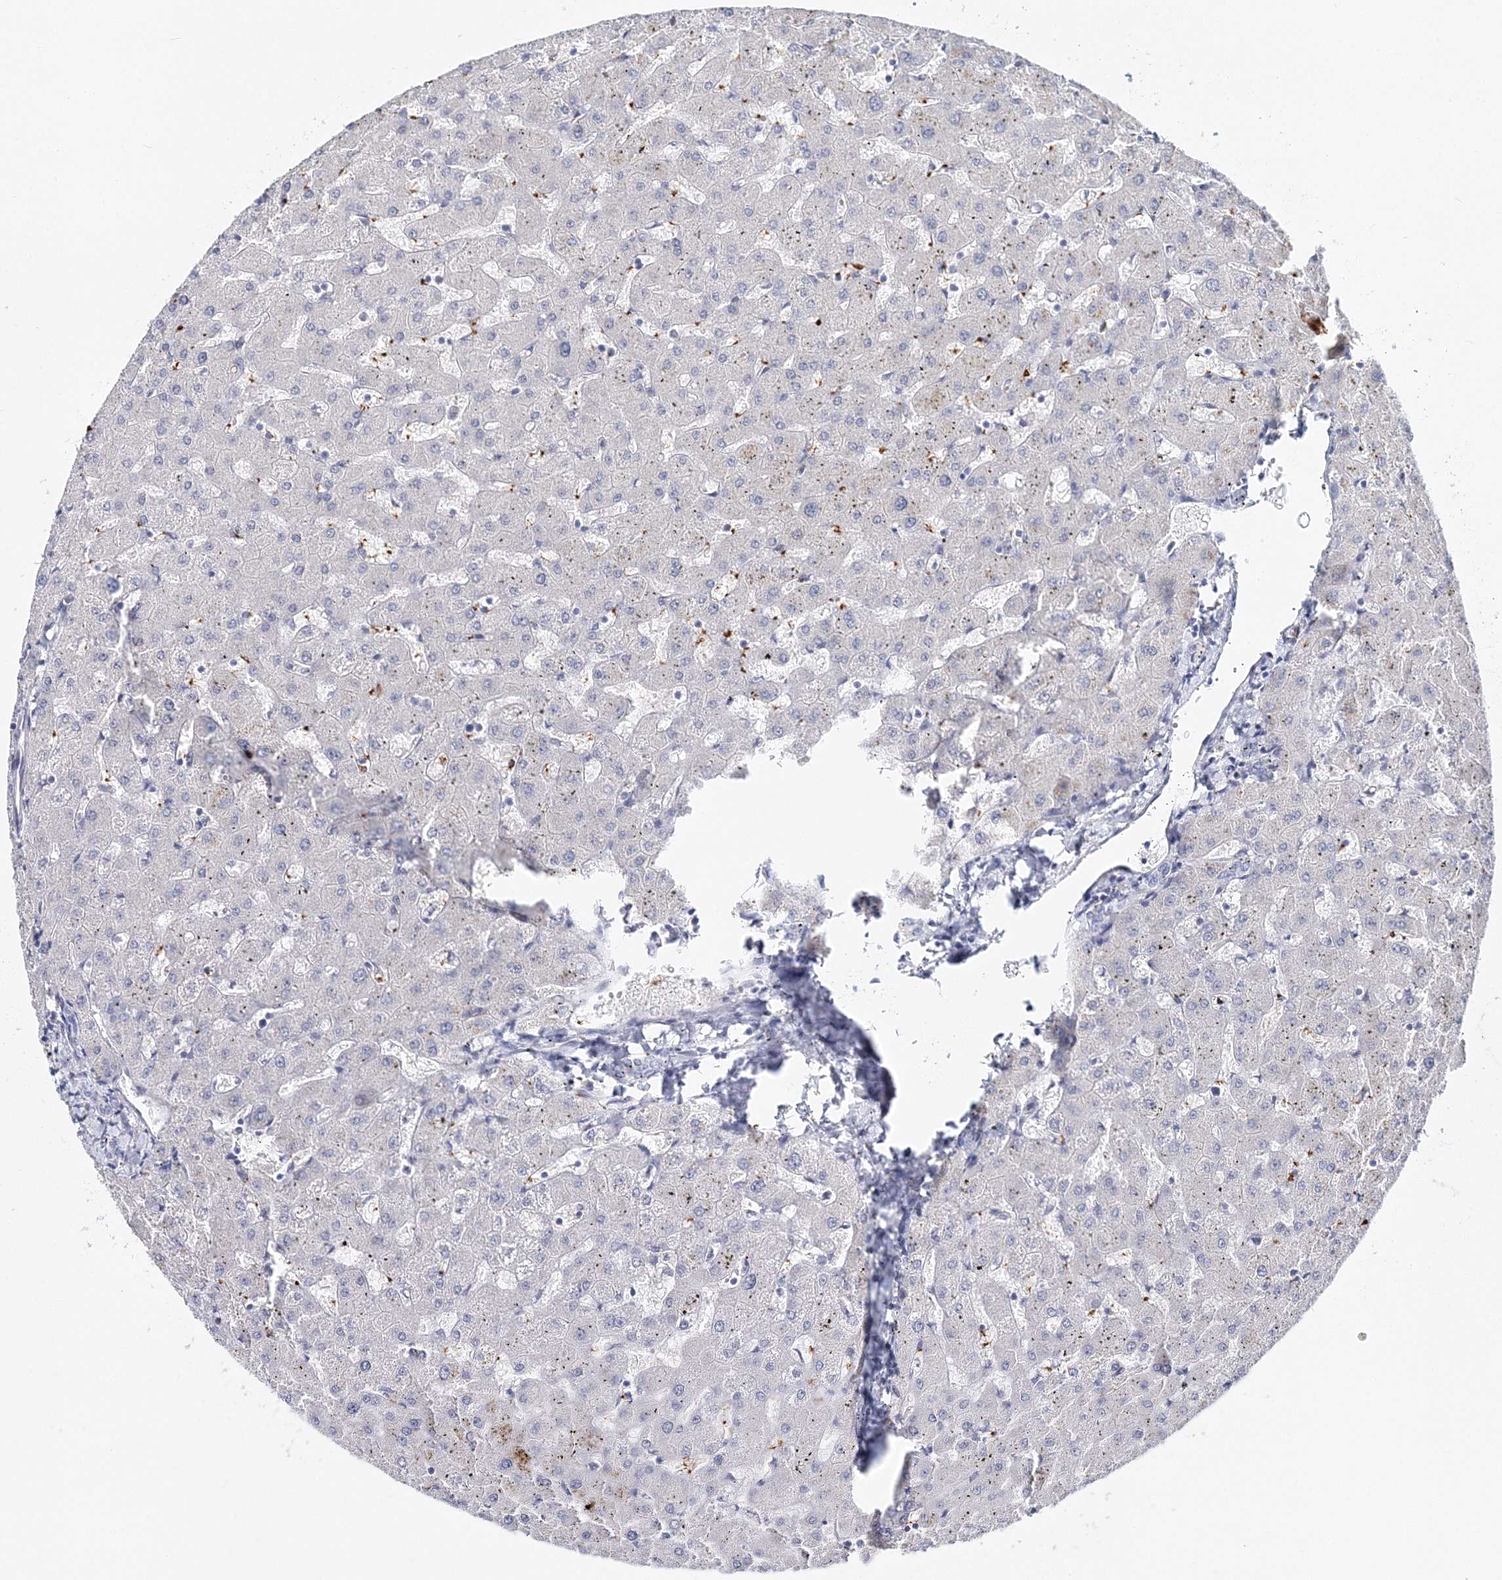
{"staining": {"intensity": "negative", "quantity": "none", "location": "none"}, "tissue": "liver", "cell_type": "Cholangiocytes", "image_type": "normal", "snomed": [{"axis": "morphology", "description": "Normal tissue, NOS"}, {"axis": "topography", "description": "Liver"}], "caption": "This is an IHC micrograph of unremarkable human liver. There is no staining in cholangiocytes.", "gene": "MYOZ2", "patient": {"sex": "female", "age": 63}}